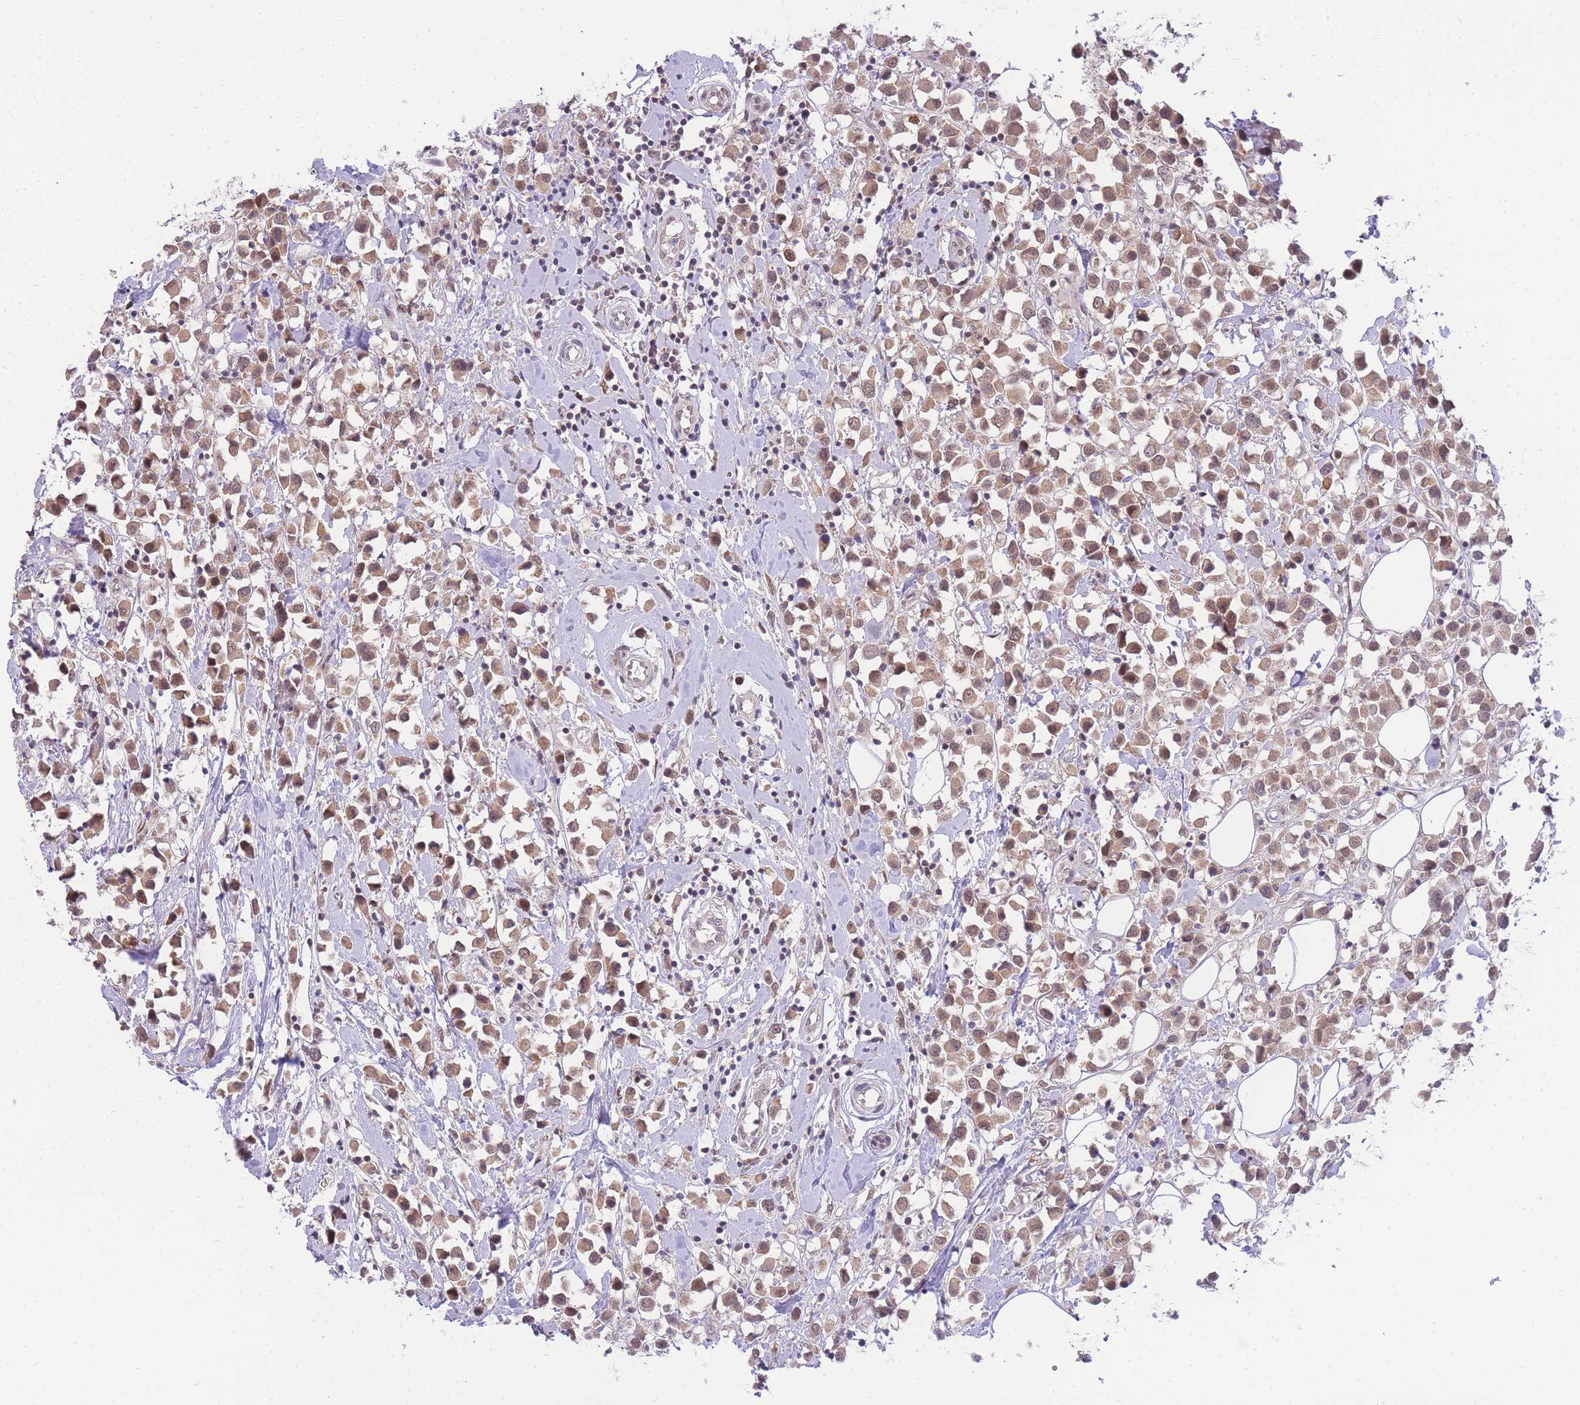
{"staining": {"intensity": "moderate", "quantity": ">75%", "location": "cytoplasmic/membranous,nuclear"}, "tissue": "breast cancer", "cell_type": "Tumor cells", "image_type": "cancer", "snomed": [{"axis": "morphology", "description": "Duct carcinoma"}, {"axis": "topography", "description": "Breast"}], "caption": "Breast cancer stained for a protein displays moderate cytoplasmic/membranous and nuclear positivity in tumor cells.", "gene": "PUS10", "patient": {"sex": "female", "age": 61}}